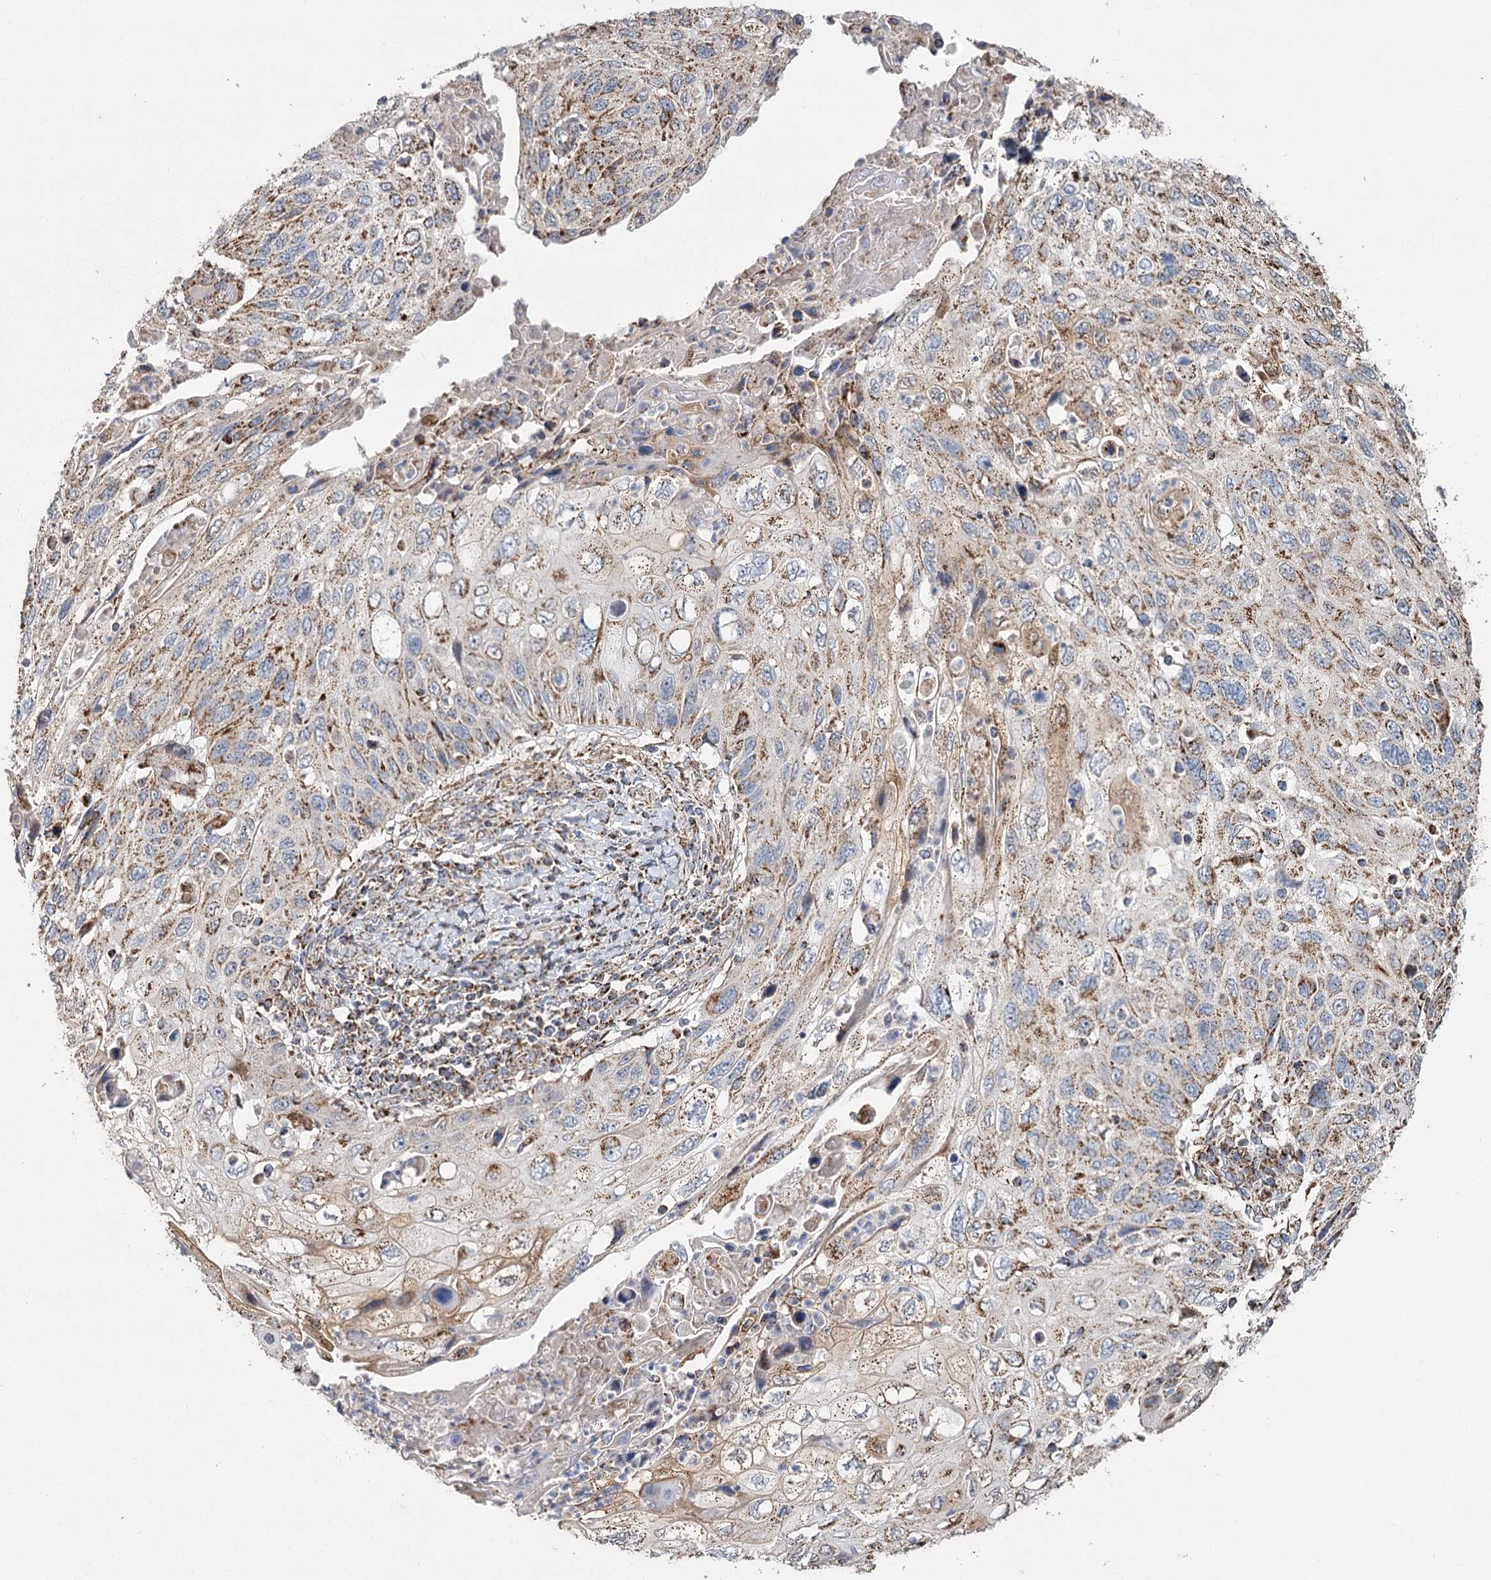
{"staining": {"intensity": "moderate", "quantity": ">75%", "location": "cytoplasmic/membranous"}, "tissue": "cervical cancer", "cell_type": "Tumor cells", "image_type": "cancer", "snomed": [{"axis": "morphology", "description": "Squamous cell carcinoma, NOS"}, {"axis": "topography", "description": "Cervix"}], "caption": "Protein positivity by immunohistochemistry shows moderate cytoplasmic/membranous staining in about >75% of tumor cells in cervical cancer (squamous cell carcinoma). (Brightfield microscopy of DAB IHC at high magnification).", "gene": "RANBP3L", "patient": {"sex": "female", "age": 70}}